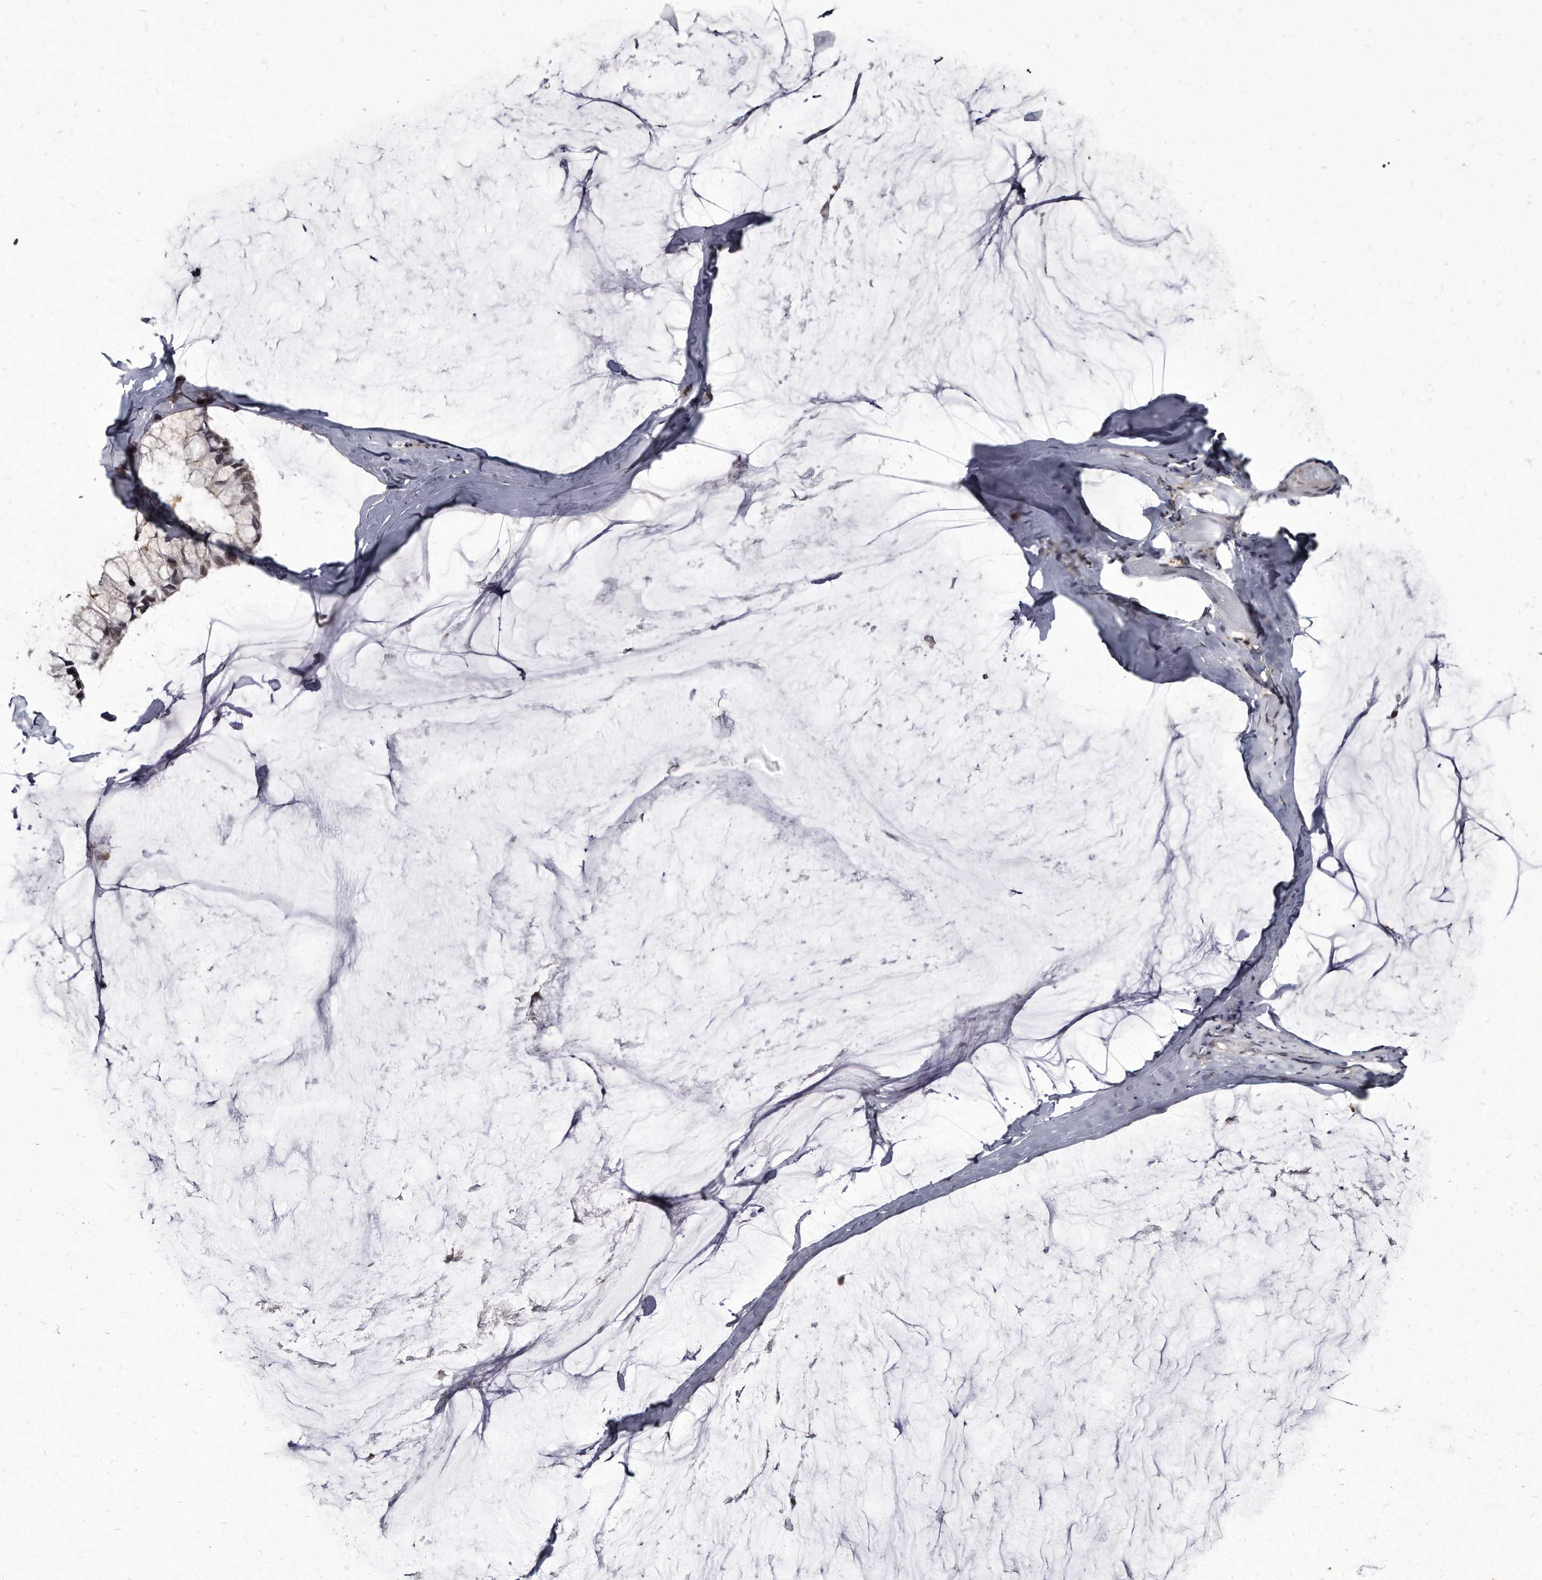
{"staining": {"intensity": "negative", "quantity": "none", "location": "none"}, "tissue": "ovarian cancer", "cell_type": "Tumor cells", "image_type": "cancer", "snomed": [{"axis": "morphology", "description": "Cystadenocarcinoma, mucinous, NOS"}, {"axis": "topography", "description": "Ovary"}], "caption": "An image of human ovarian mucinous cystadenocarcinoma is negative for staining in tumor cells.", "gene": "KLHDC3", "patient": {"sex": "female", "age": 39}}